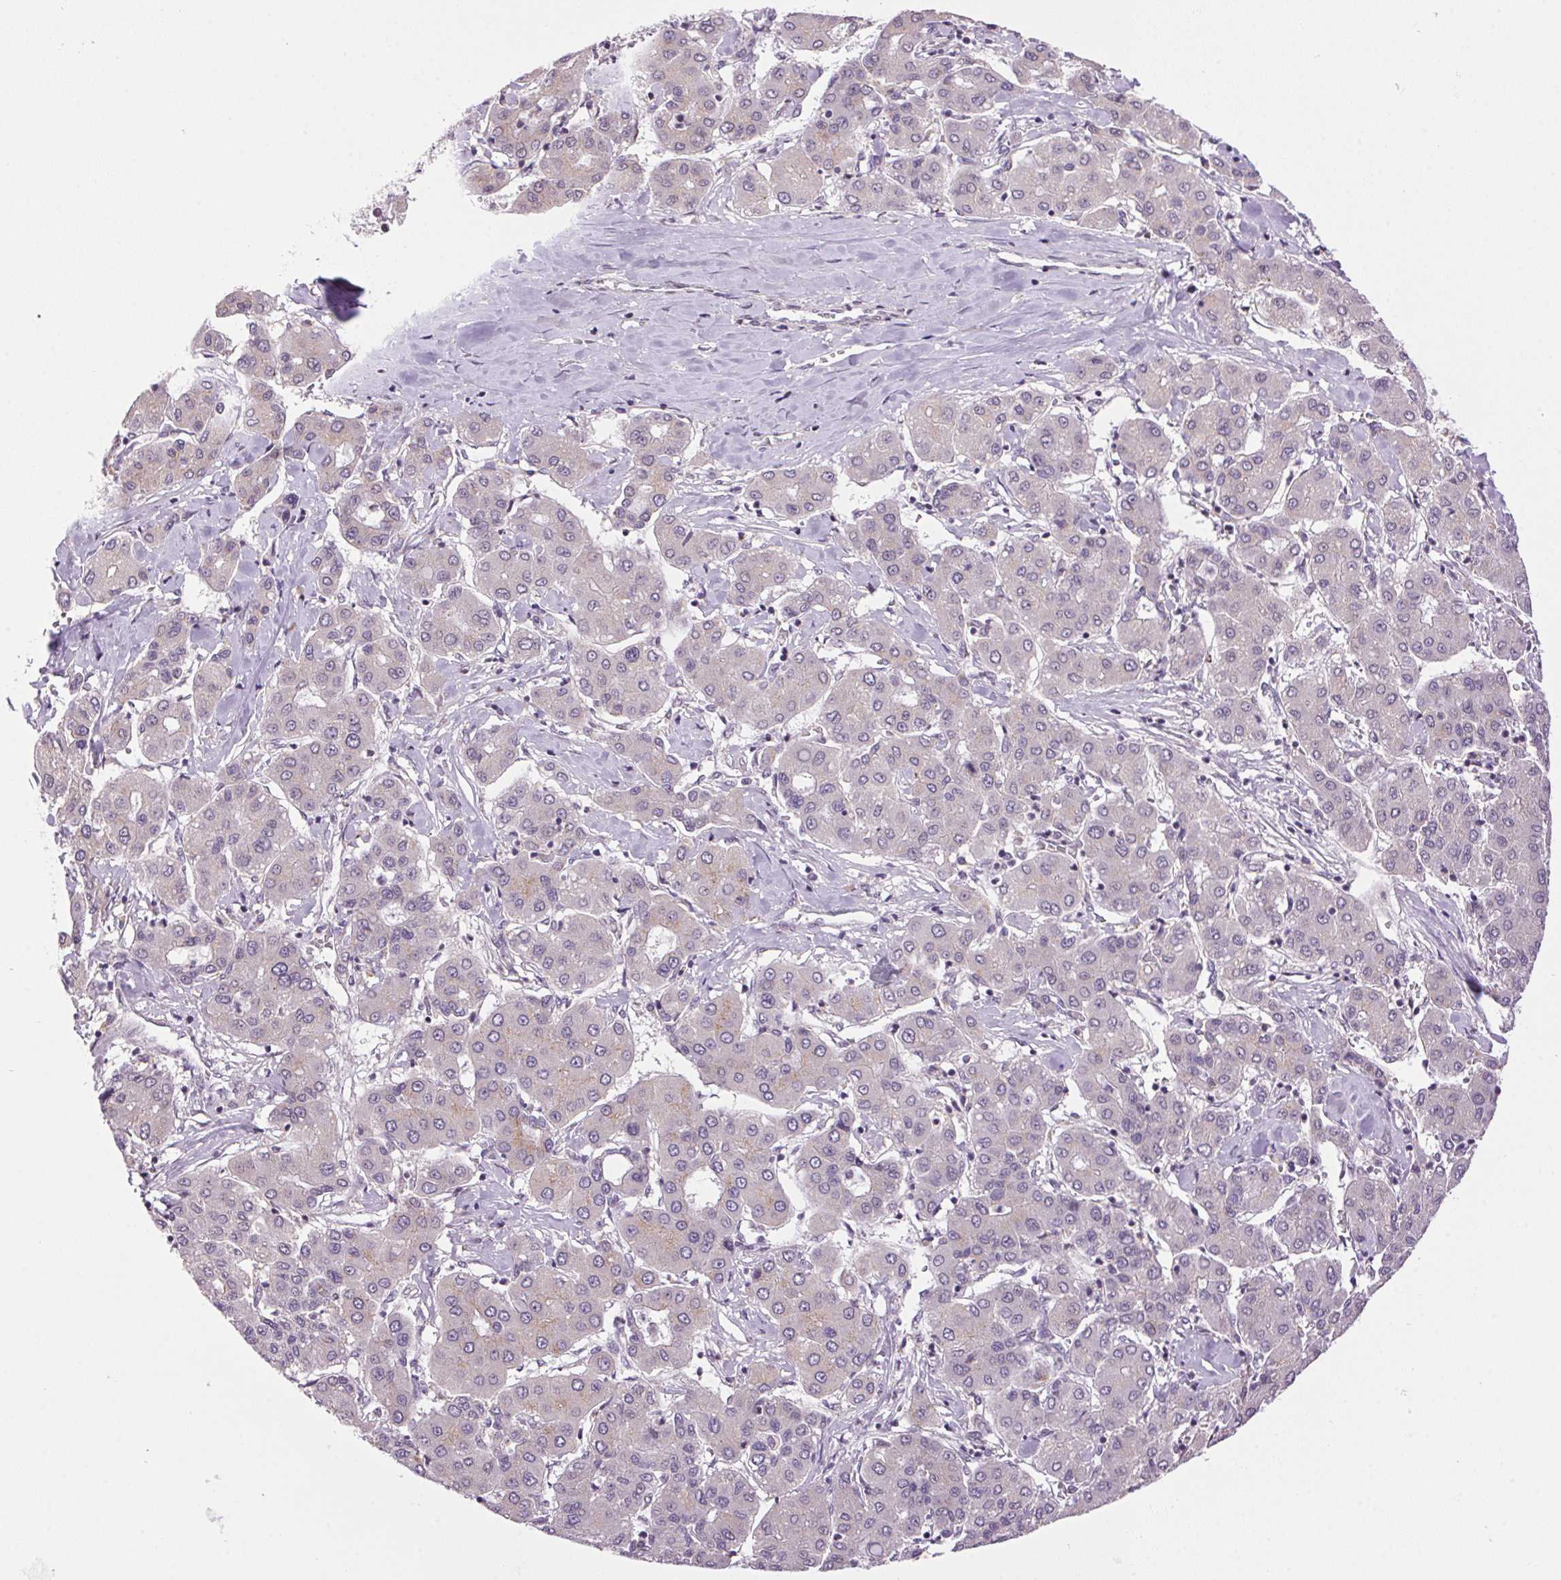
{"staining": {"intensity": "negative", "quantity": "none", "location": "none"}, "tissue": "liver cancer", "cell_type": "Tumor cells", "image_type": "cancer", "snomed": [{"axis": "morphology", "description": "Carcinoma, Hepatocellular, NOS"}, {"axis": "topography", "description": "Liver"}], "caption": "Liver hepatocellular carcinoma was stained to show a protein in brown. There is no significant positivity in tumor cells.", "gene": "SMIM13", "patient": {"sex": "male", "age": 65}}